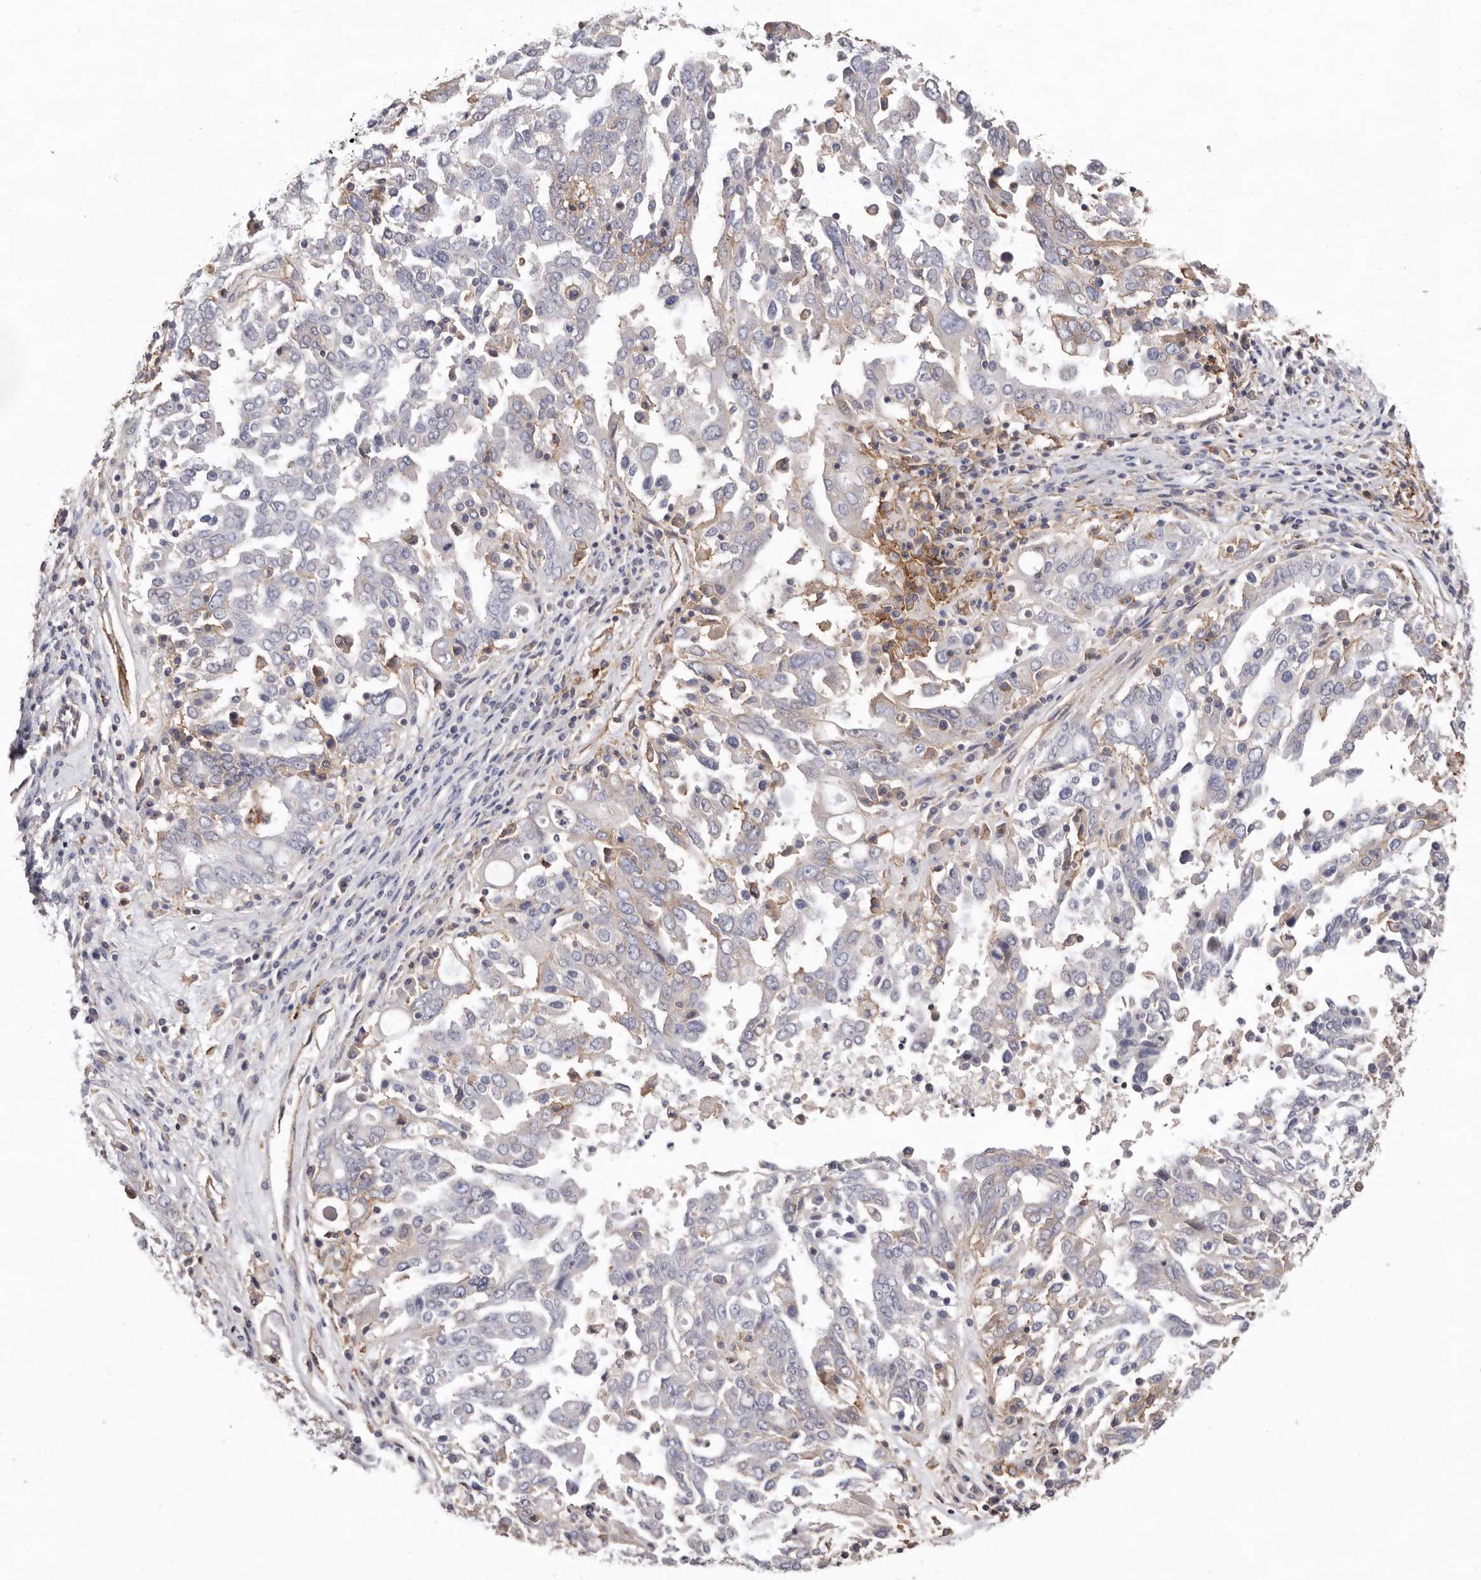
{"staining": {"intensity": "weak", "quantity": "<25%", "location": "cytoplasmic/membranous"}, "tissue": "ovarian cancer", "cell_type": "Tumor cells", "image_type": "cancer", "snomed": [{"axis": "morphology", "description": "Carcinoma, endometroid"}, {"axis": "topography", "description": "Ovary"}], "caption": "This is an immunohistochemistry photomicrograph of human ovarian cancer. There is no positivity in tumor cells.", "gene": "MMACHC", "patient": {"sex": "female", "age": 62}}